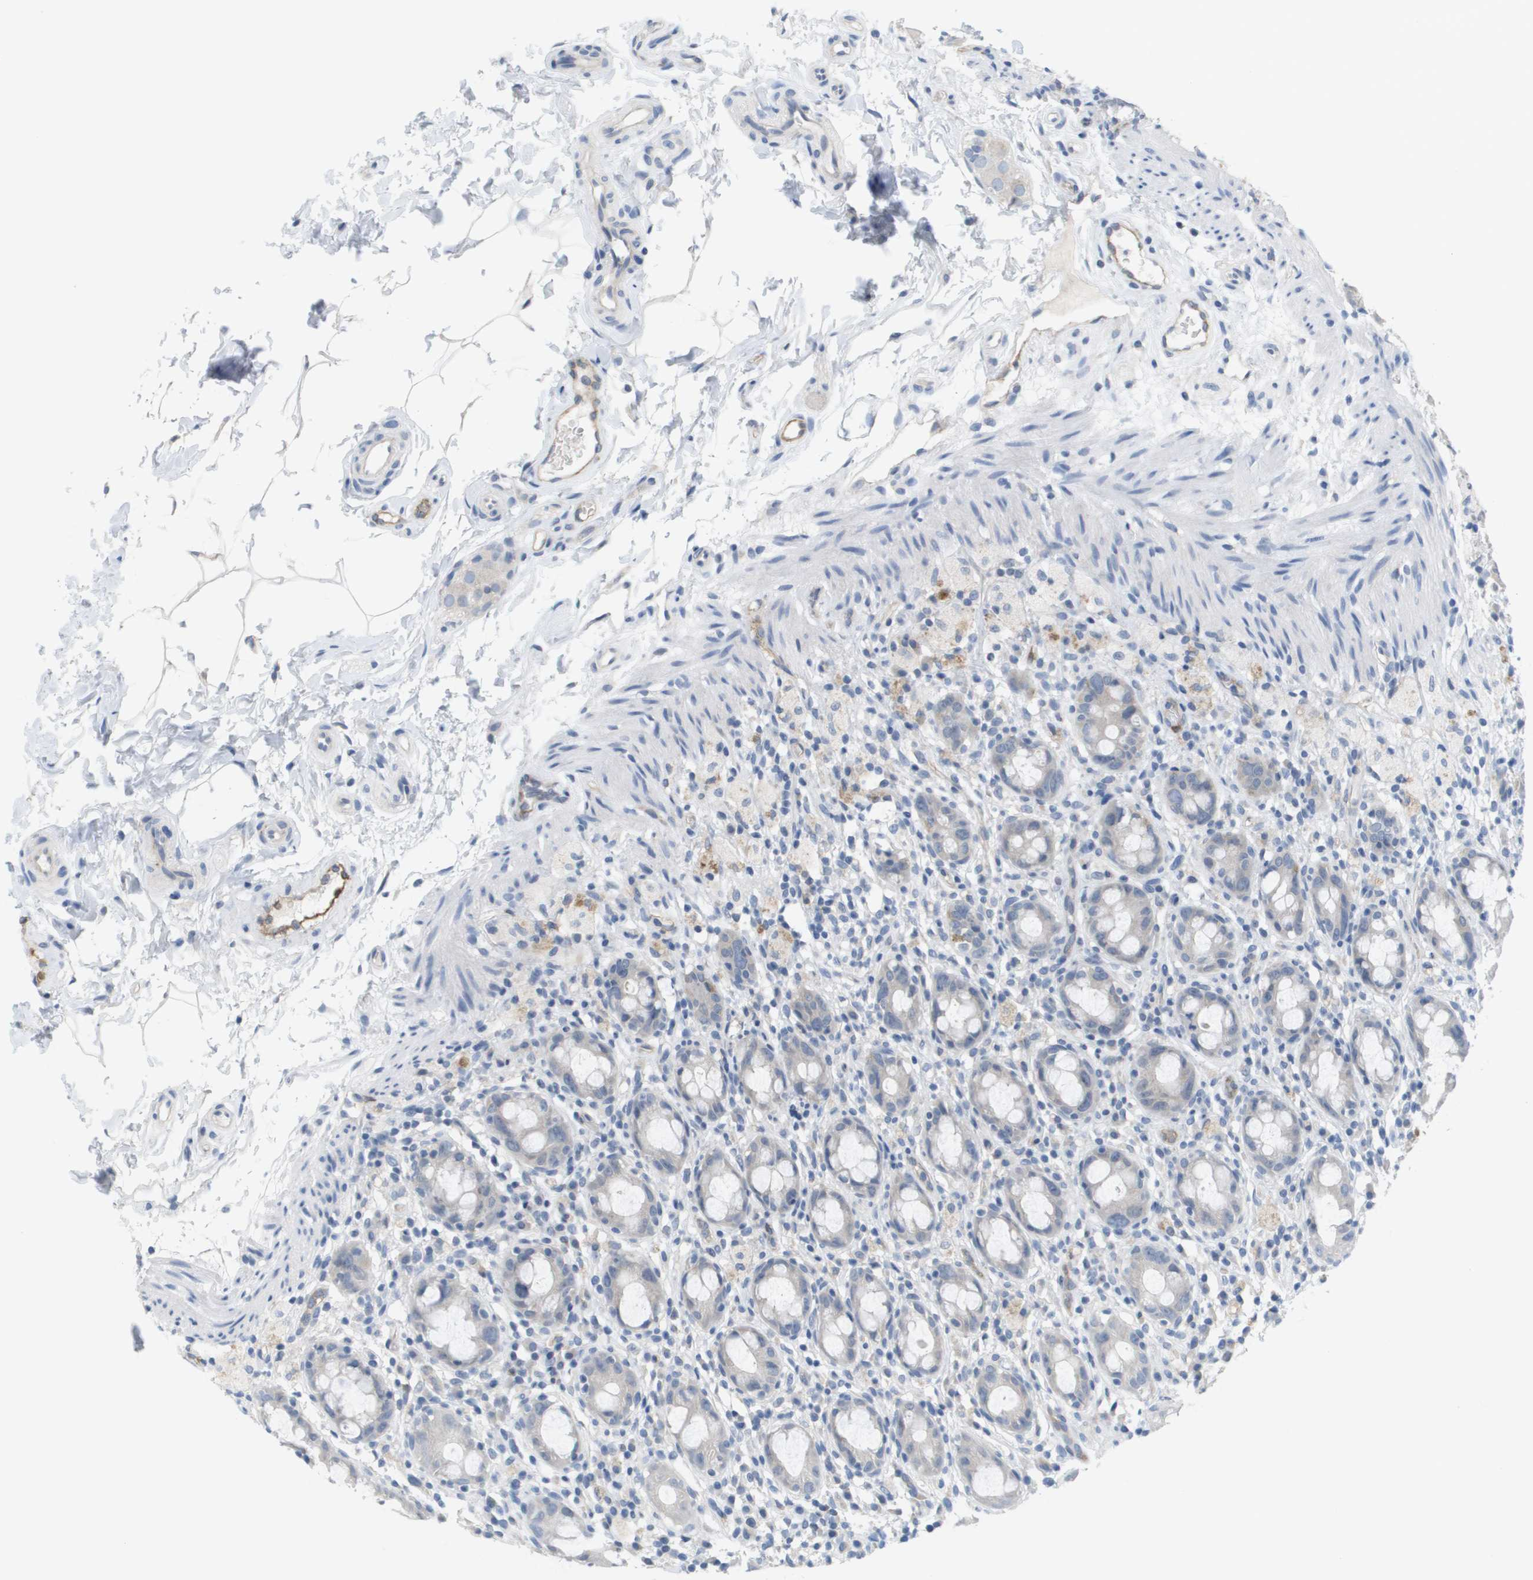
{"staining": {"intensity": "negative", "quantity": "none", "location": "none"}, "tissue": "rectum", "cell_type": "Glandular cells", "image_type": "normal", "snomed": [{"axis": "morphology", "description": "Normal tissue, NOS"}, {"axis": "topography", "description": "Rectum"}], "caption": "Normal rectum was stained to show a protein in brown. There is no significant staining in glandular cells.", "gene": "ANGPT2", "patient": {"sex": "male", "age": 44}}